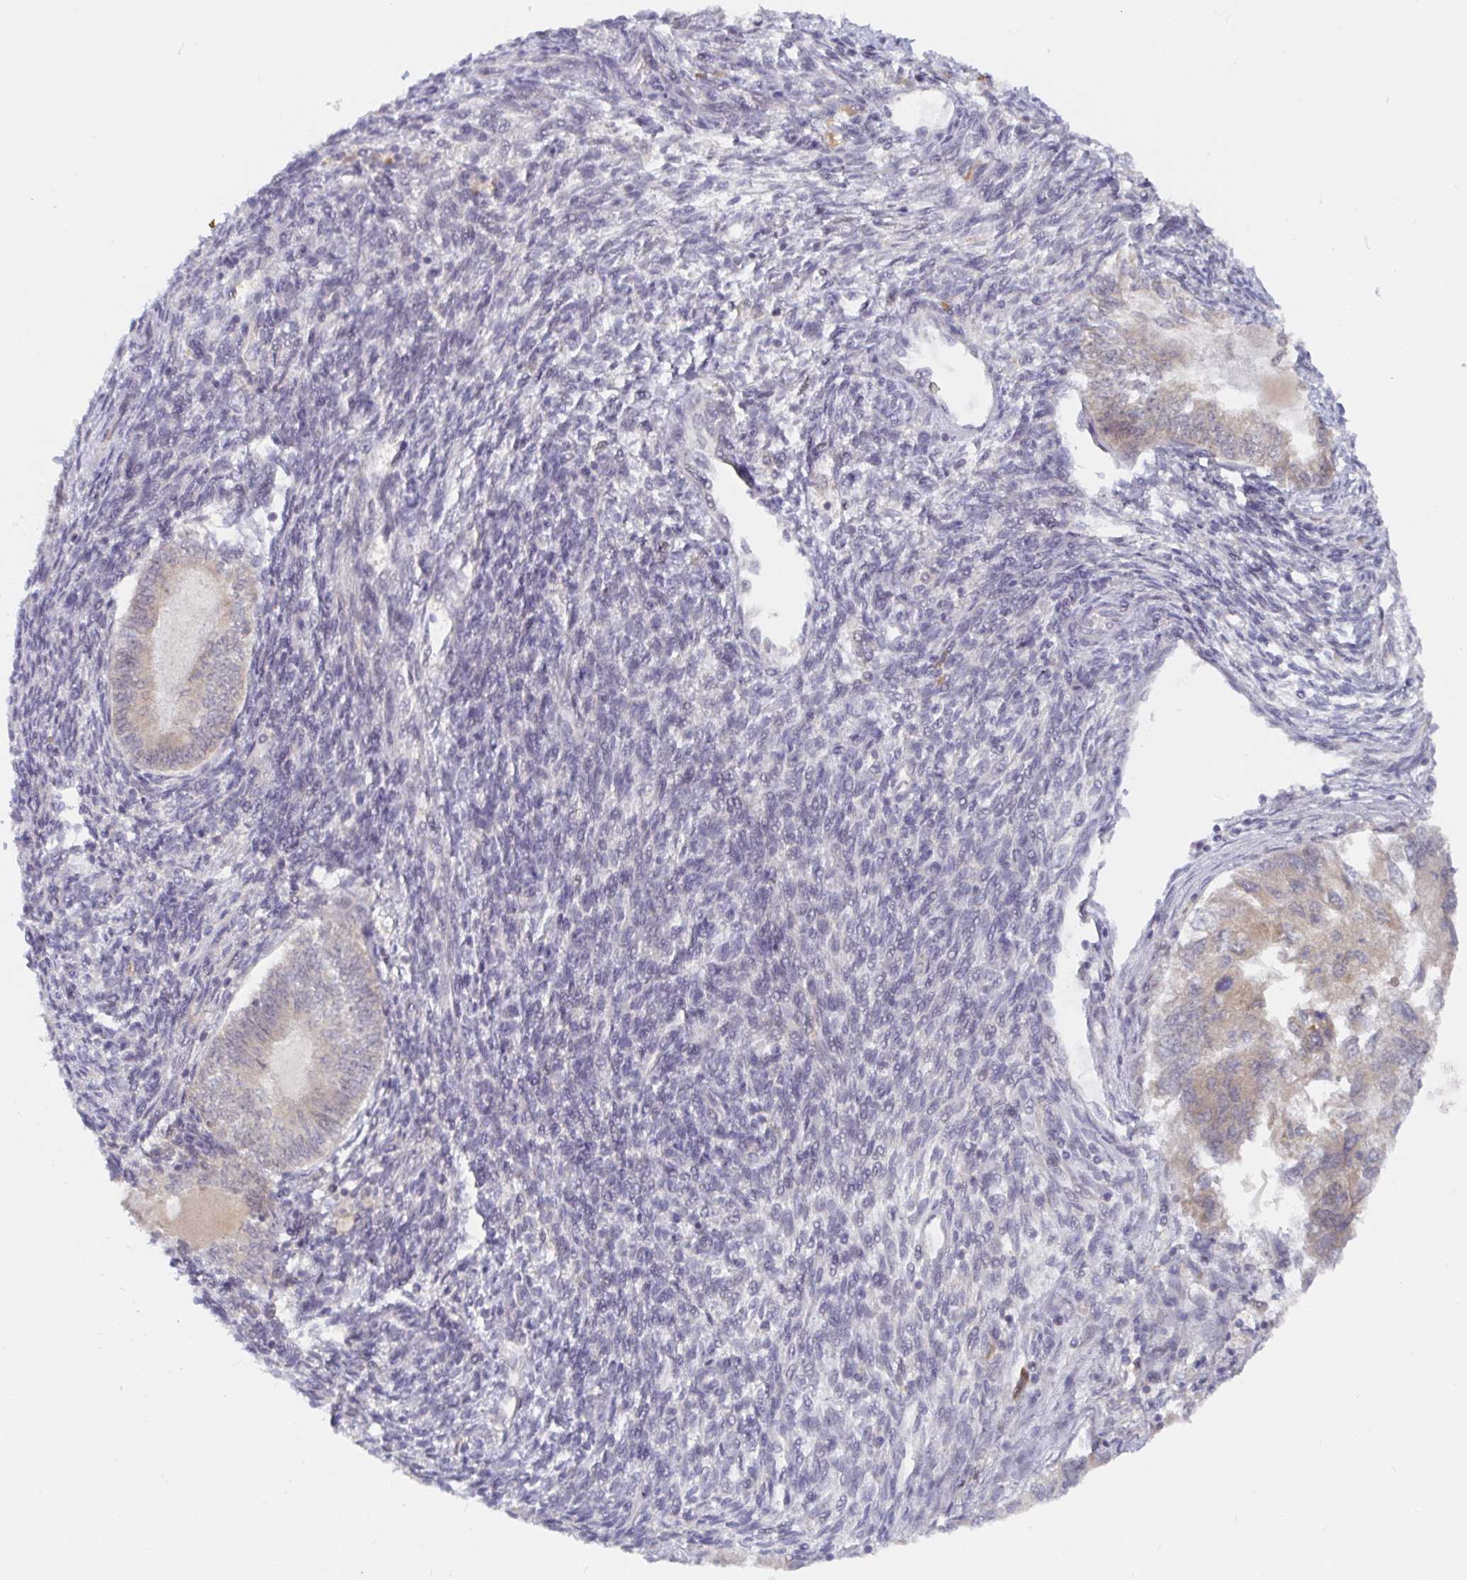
{"staining": {"intensity": "weak", "quantity": "<25%", "location": "cytoplasmic/membranous"}, "tissue": "endometrial cancer", "cell_type": "Tumor cells", "image_type": "cancer", "snomed": [{"axis": "morphology", "description": "Carcinoma, NOS"}, {"axis": "topography", "description": "Uterus"}], "caption": "Immunohistochemistry micrograph of human endometrial carcinoma stained for a protein (brown), which shows no staining in tumor cells.", "gene": "ALG1", "patient": {"sex": "female", "age": 76}}